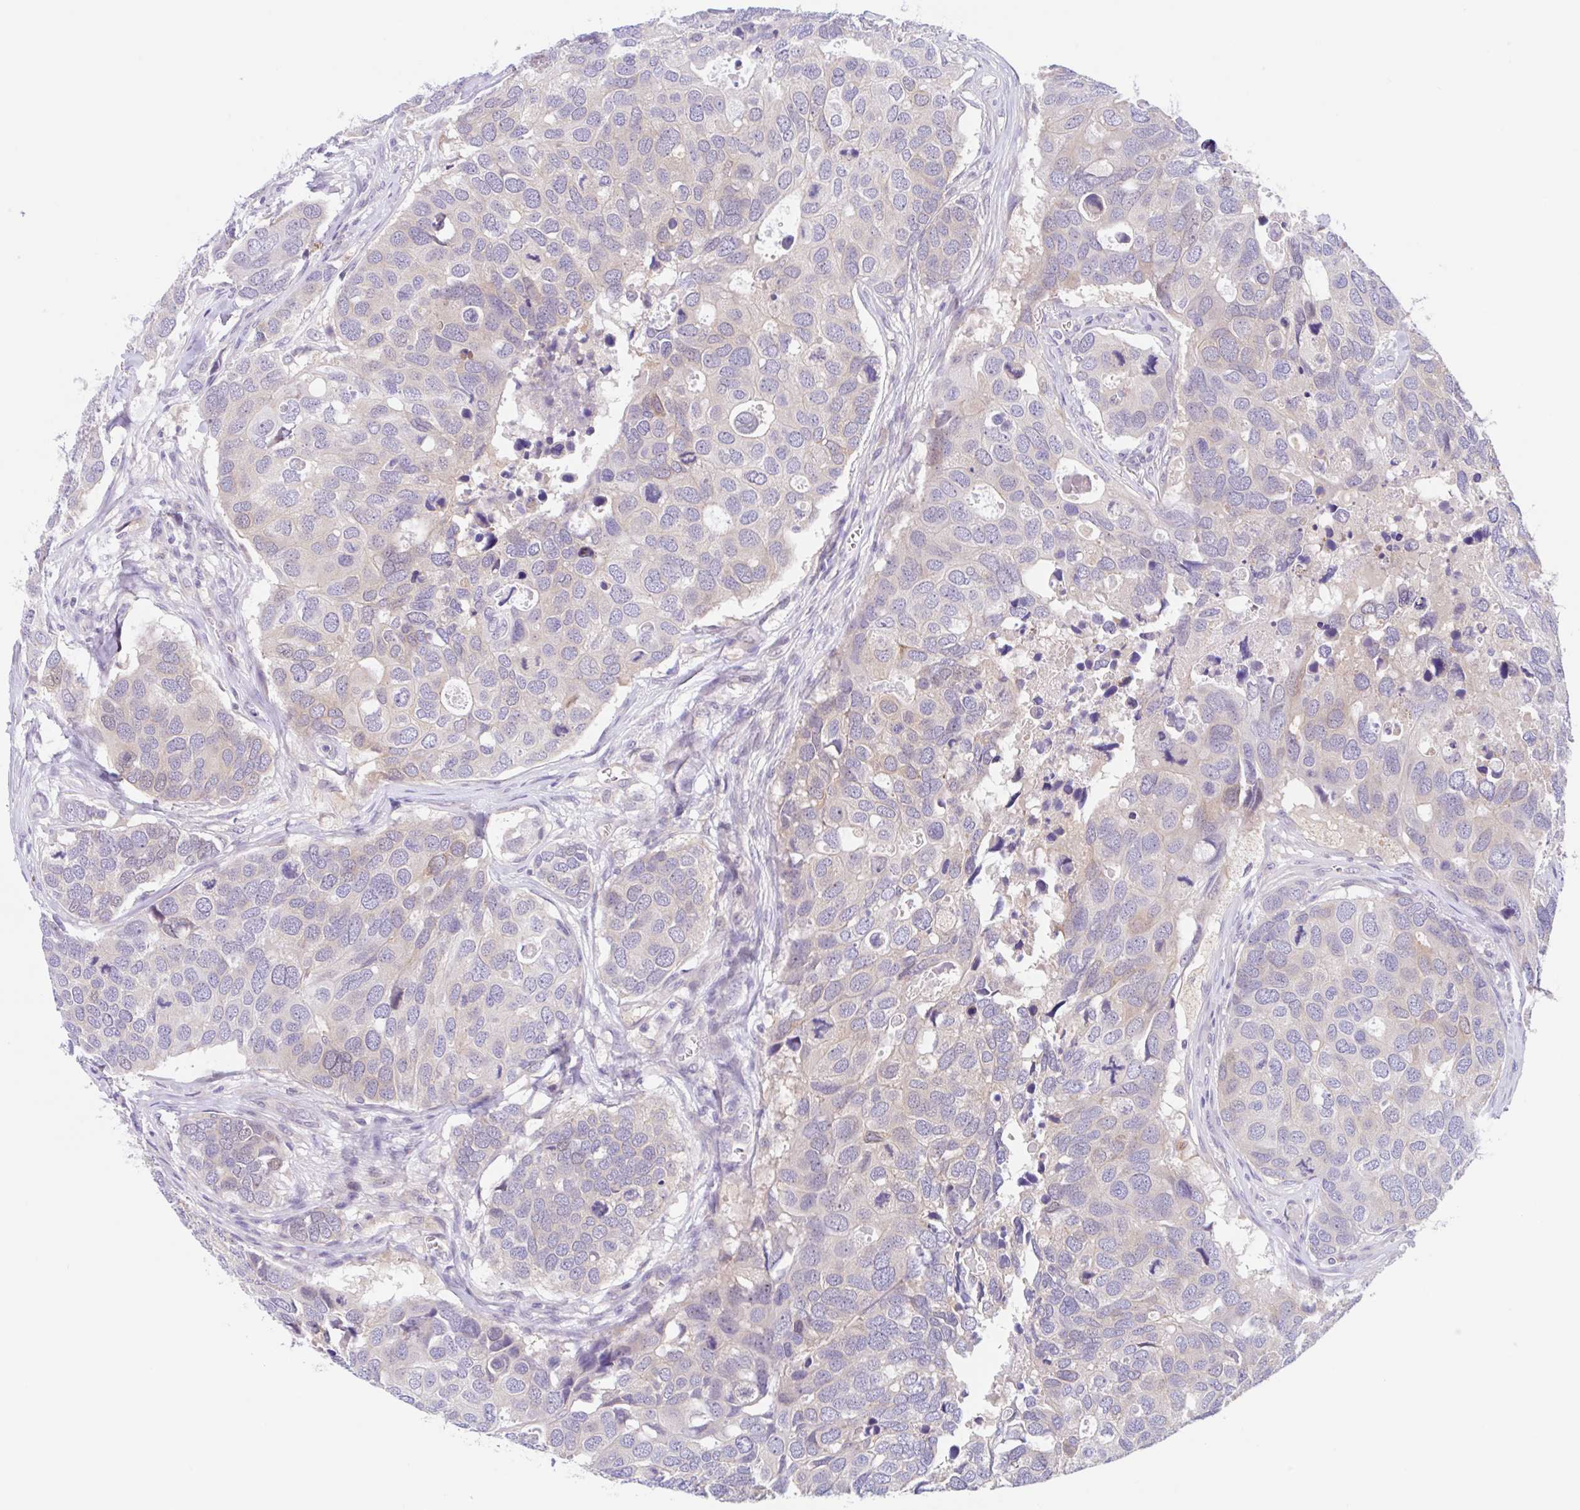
{"staining": {"intensity": "negative", "quantity": "none", "location": "none"}, "tissue": "breast cancer", "cell_type": "Tumor cells", "image_type": "cancer", "snomed": [{"axis": "morphology", "description": "Duct carcinoma"}, {"axis": "topography", "description": "Breast"}], "caption": "The image exhibits no staining of tumor cells in infiltrating ductal carcinoma (breast).", "gene": "TMEM86A", "patient": {"sex": "female", "age": 83}}